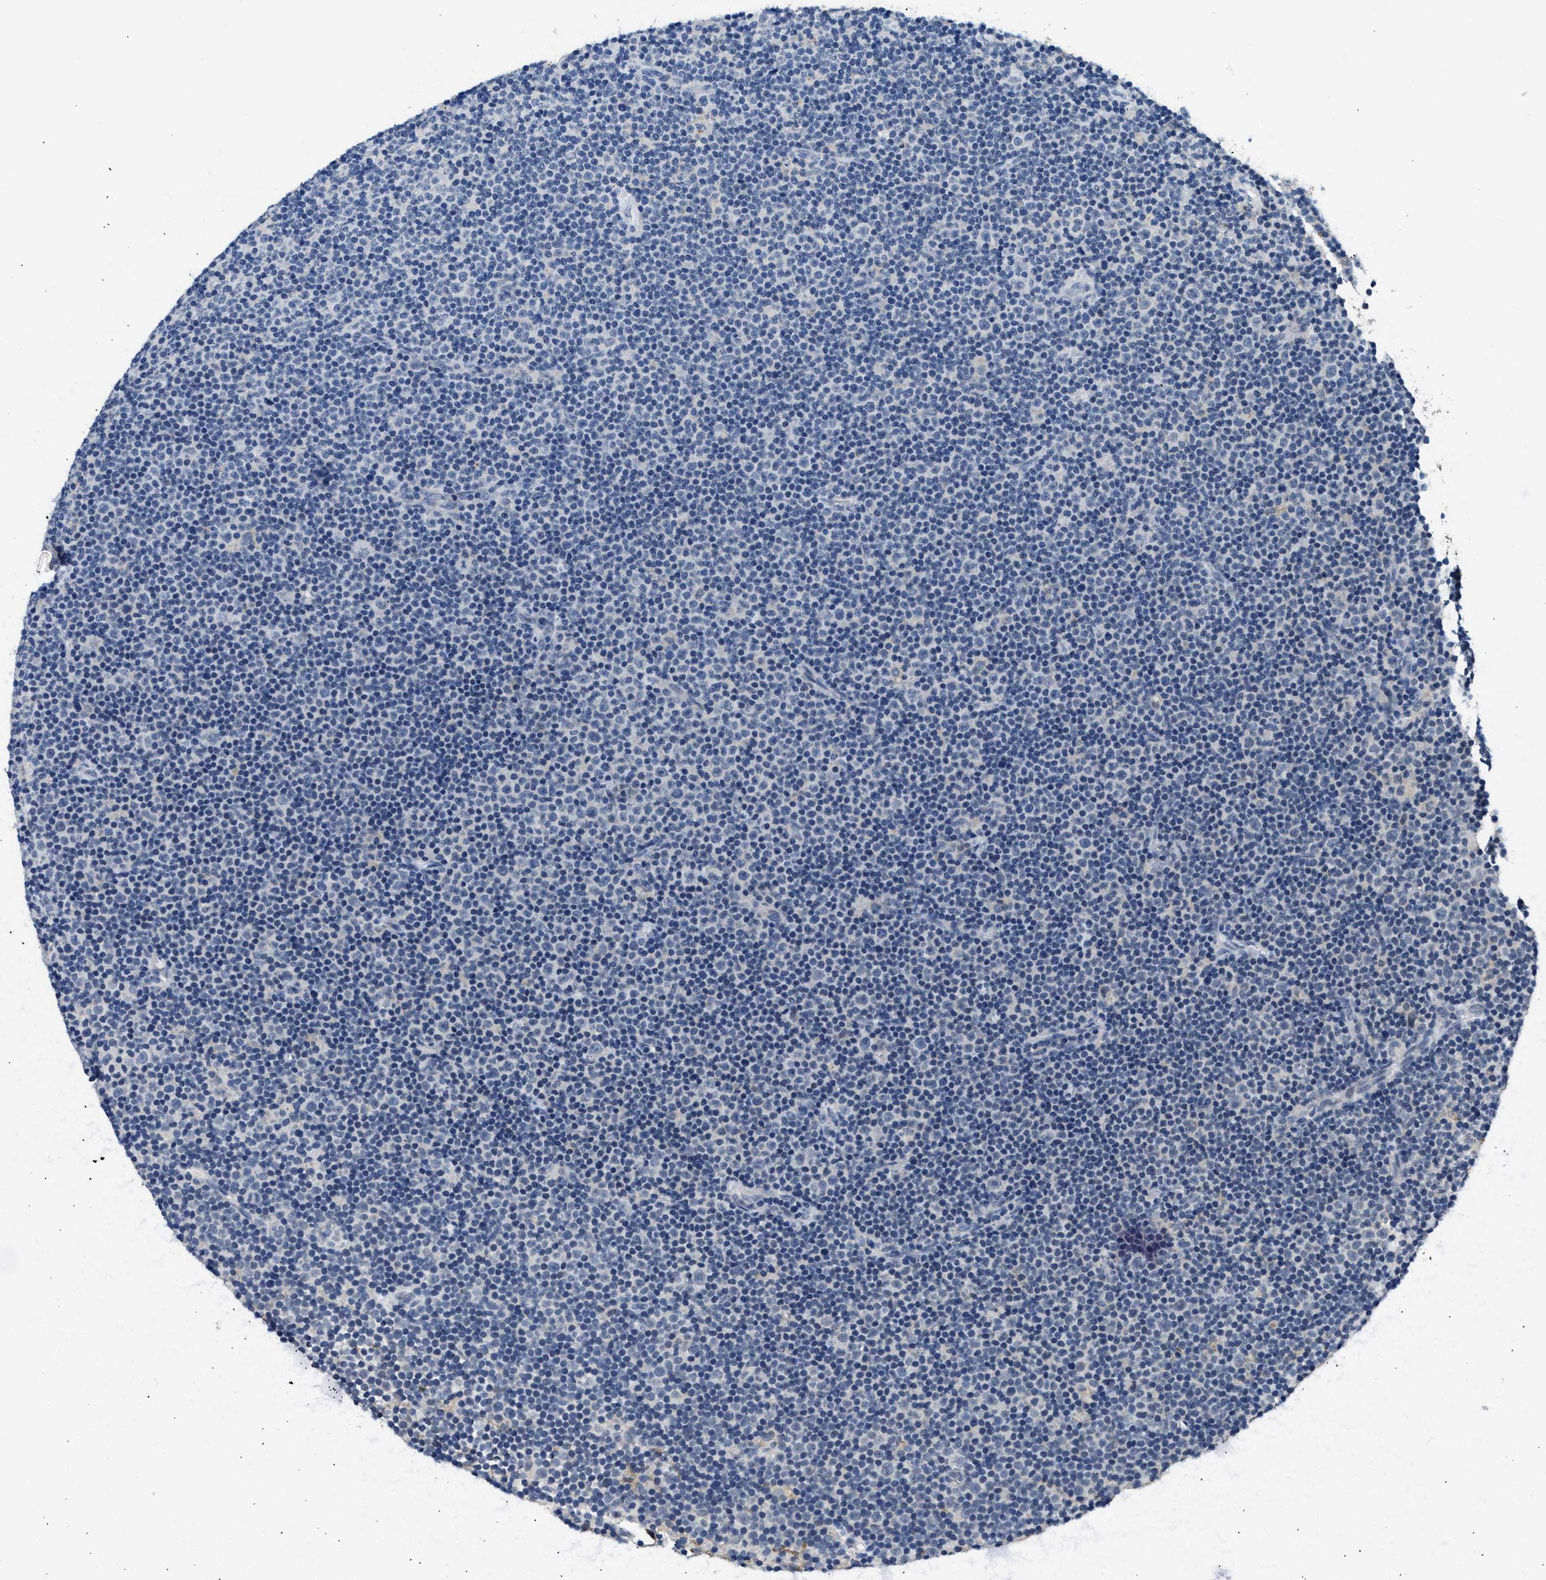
{"staining": {"intensity": "negative", "quantity": "none", "location": "none"}, "tissue": "lymphoma", "cell_type": "Tumor cells", "image_type": "cancer", "snomed": [{"axis": "morphology", "description": "Malignant lymphoma, non-Hodgkin's type, Low grade"}, {"axis": "topography", "description": "Lymph node"}], "caption": "A photomicrograph of human lymphoma is negative for staining in tumor cells.", "gene": "LRP1", "patient": {"sex": "female", "age": 67}}